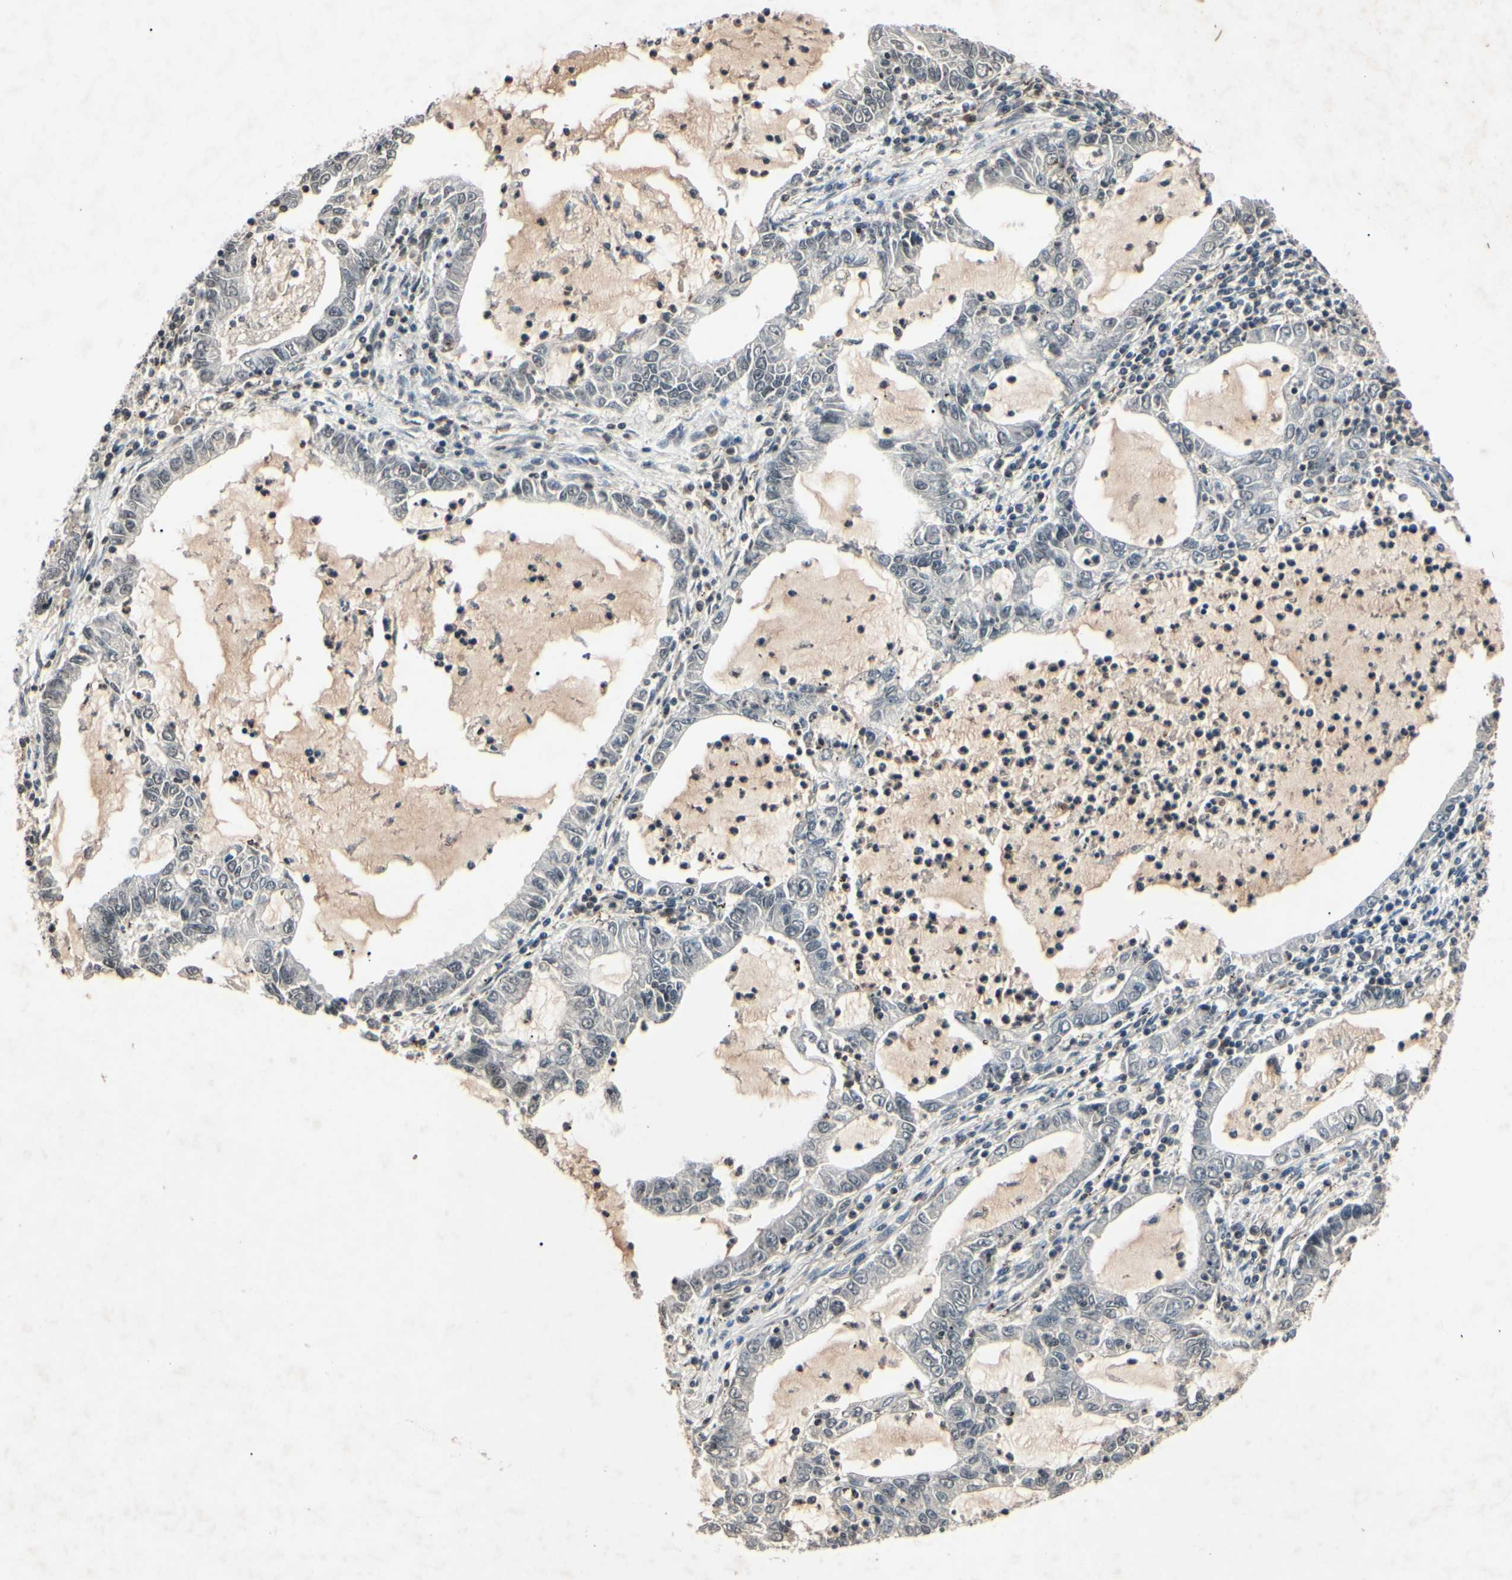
{"staining": {"intensity": "negative", "quantity": "none", "location": "none"}, "tissue": "lung cancer", "cell_type": "Tumor cells", "image_type": "cancer", "snomed": [{"axis": "morphology", "description": "Adenocarcinoma, NOS"}, {"axis": "topography", "description": "Lung"}], "caption": "Tumor cells are negative for brown protein staining in lung adenocarcinoma.", "gene": "AEBP1", "patient": {"sex": "female", "age": 51}}